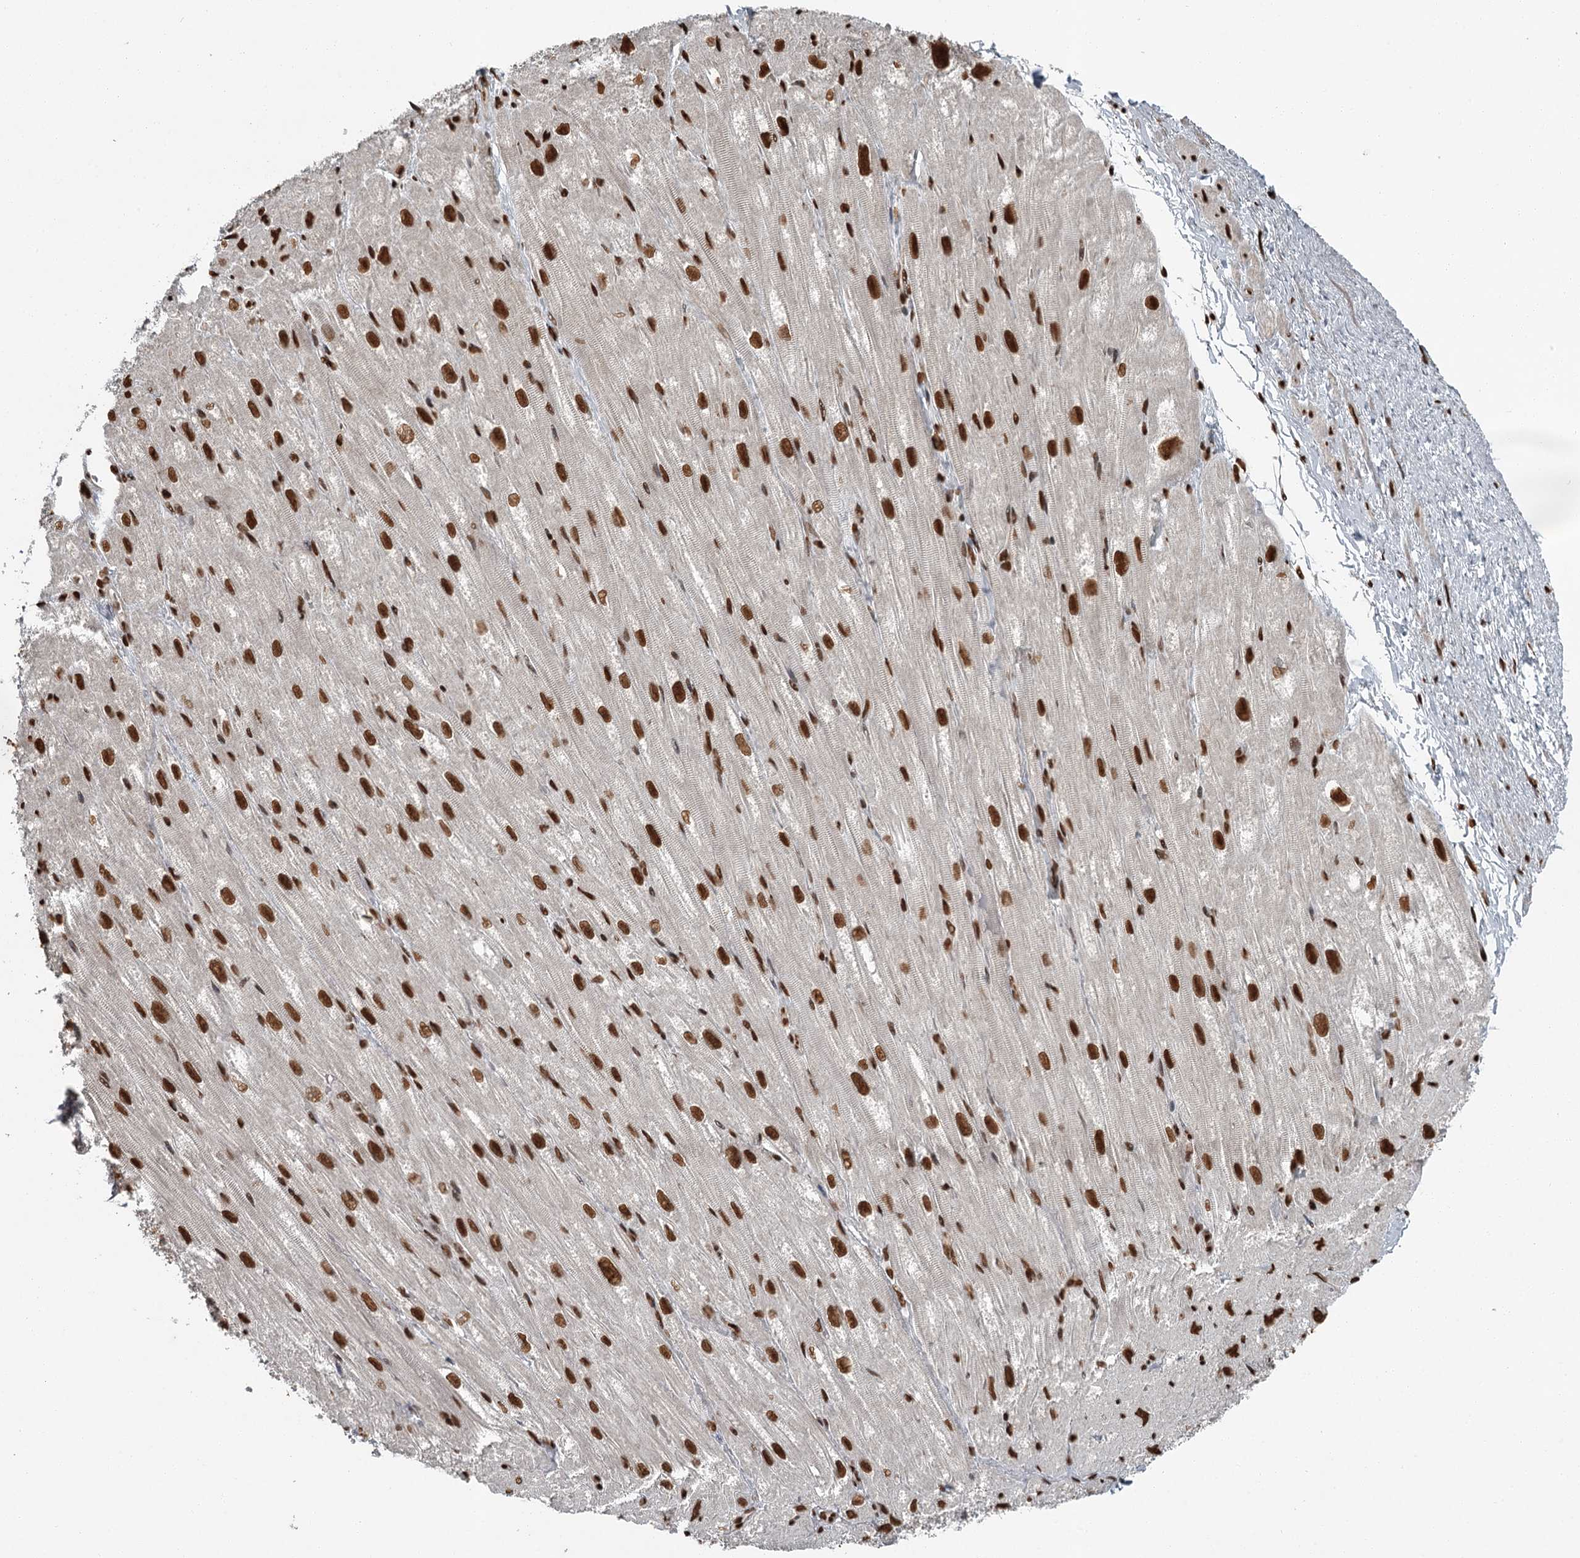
{"staining": {"intensity": "strong", "quantity": "25%-75%", "location": "nuclear"}, "tissue": "heart muscle", "cell_type": "Cardiomyocytes", "image_type": "normal", "snomed": [{"axis": "morphology", "description": "Normal tissue, NOS"}, {"axis": "topography", "description": "Heart"}], "caption": "The photomicrograph shows a brown stain indicating the presence of a protein in the nuclear of cardiomyocytes in heart muscle. Using DAB (3,3'-diaminobenzidine) (brown) and hematoxylin (blue) stains, captured at high magnification using brightfield microscopy.", "gene": "RBBP7", "patient": {"sex": "male", "age": 50}}